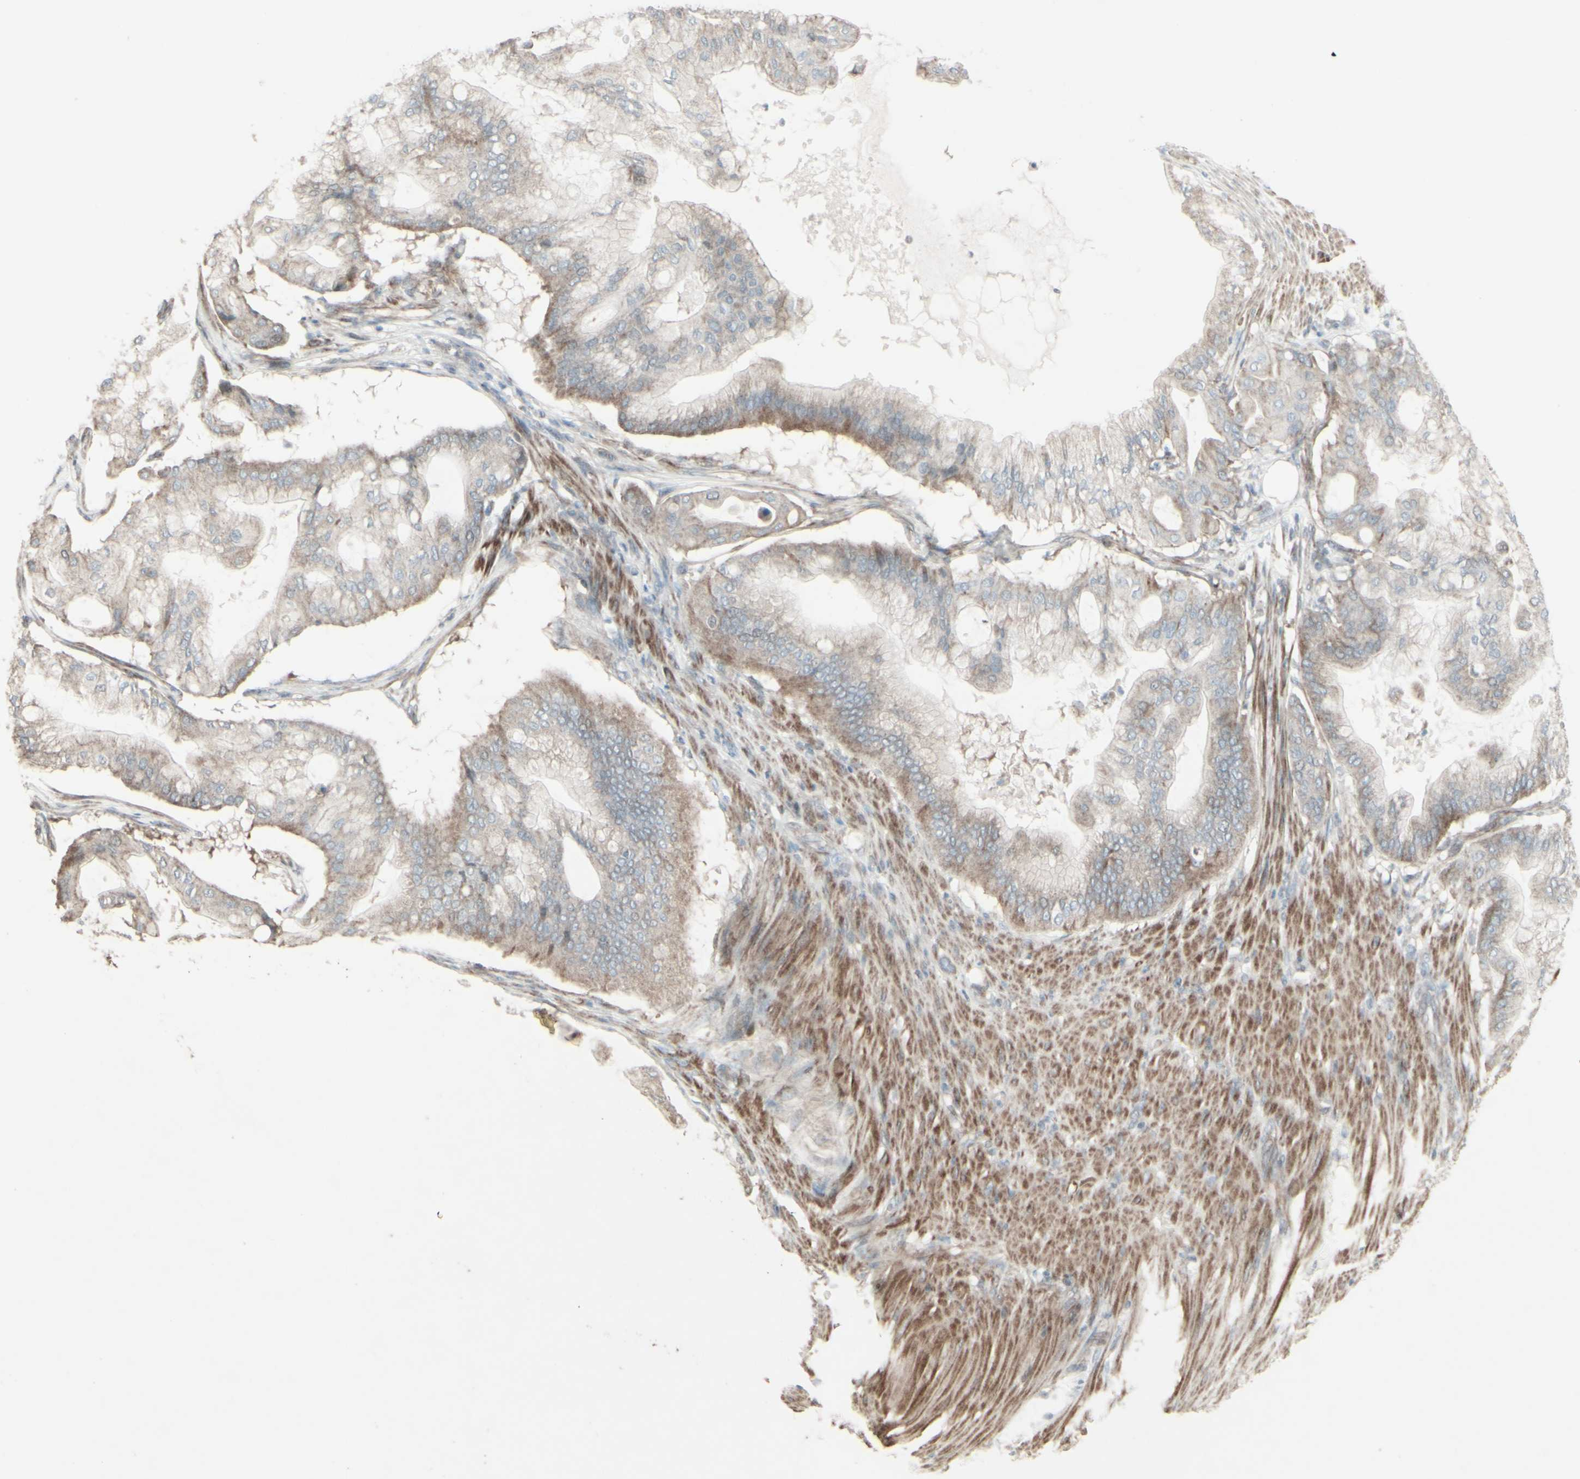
{"staining": {"intensity": "weak", "quantity": ">75%", "location": "cytoplasmic/membranous"}, "tissue": "pancreatic cancer", "cell_type": "Tumor cells", "image_type": "cancer", "snomed": [{"axis": "morphology", "description": "Adenocarcinoma, NOS"}, {"axis": "morphology", "description": "Adenocarcinoma, metastatic, NOS"}, {"axis": "topography", "description": "Lymph node"}, {"axis": "topography", "description": "Pancreas"}, {"axis": "topography", "description": "Duodenum"}], "caption": "Weak cytoplasmic/membranous expression for a protein is seen in approximately >75% of tumor cells of adenocarcinoma (pancreatic) using immunohistochemistry.", "gene": "GMNN", "patient": {"sex": "female", "age": 64}}